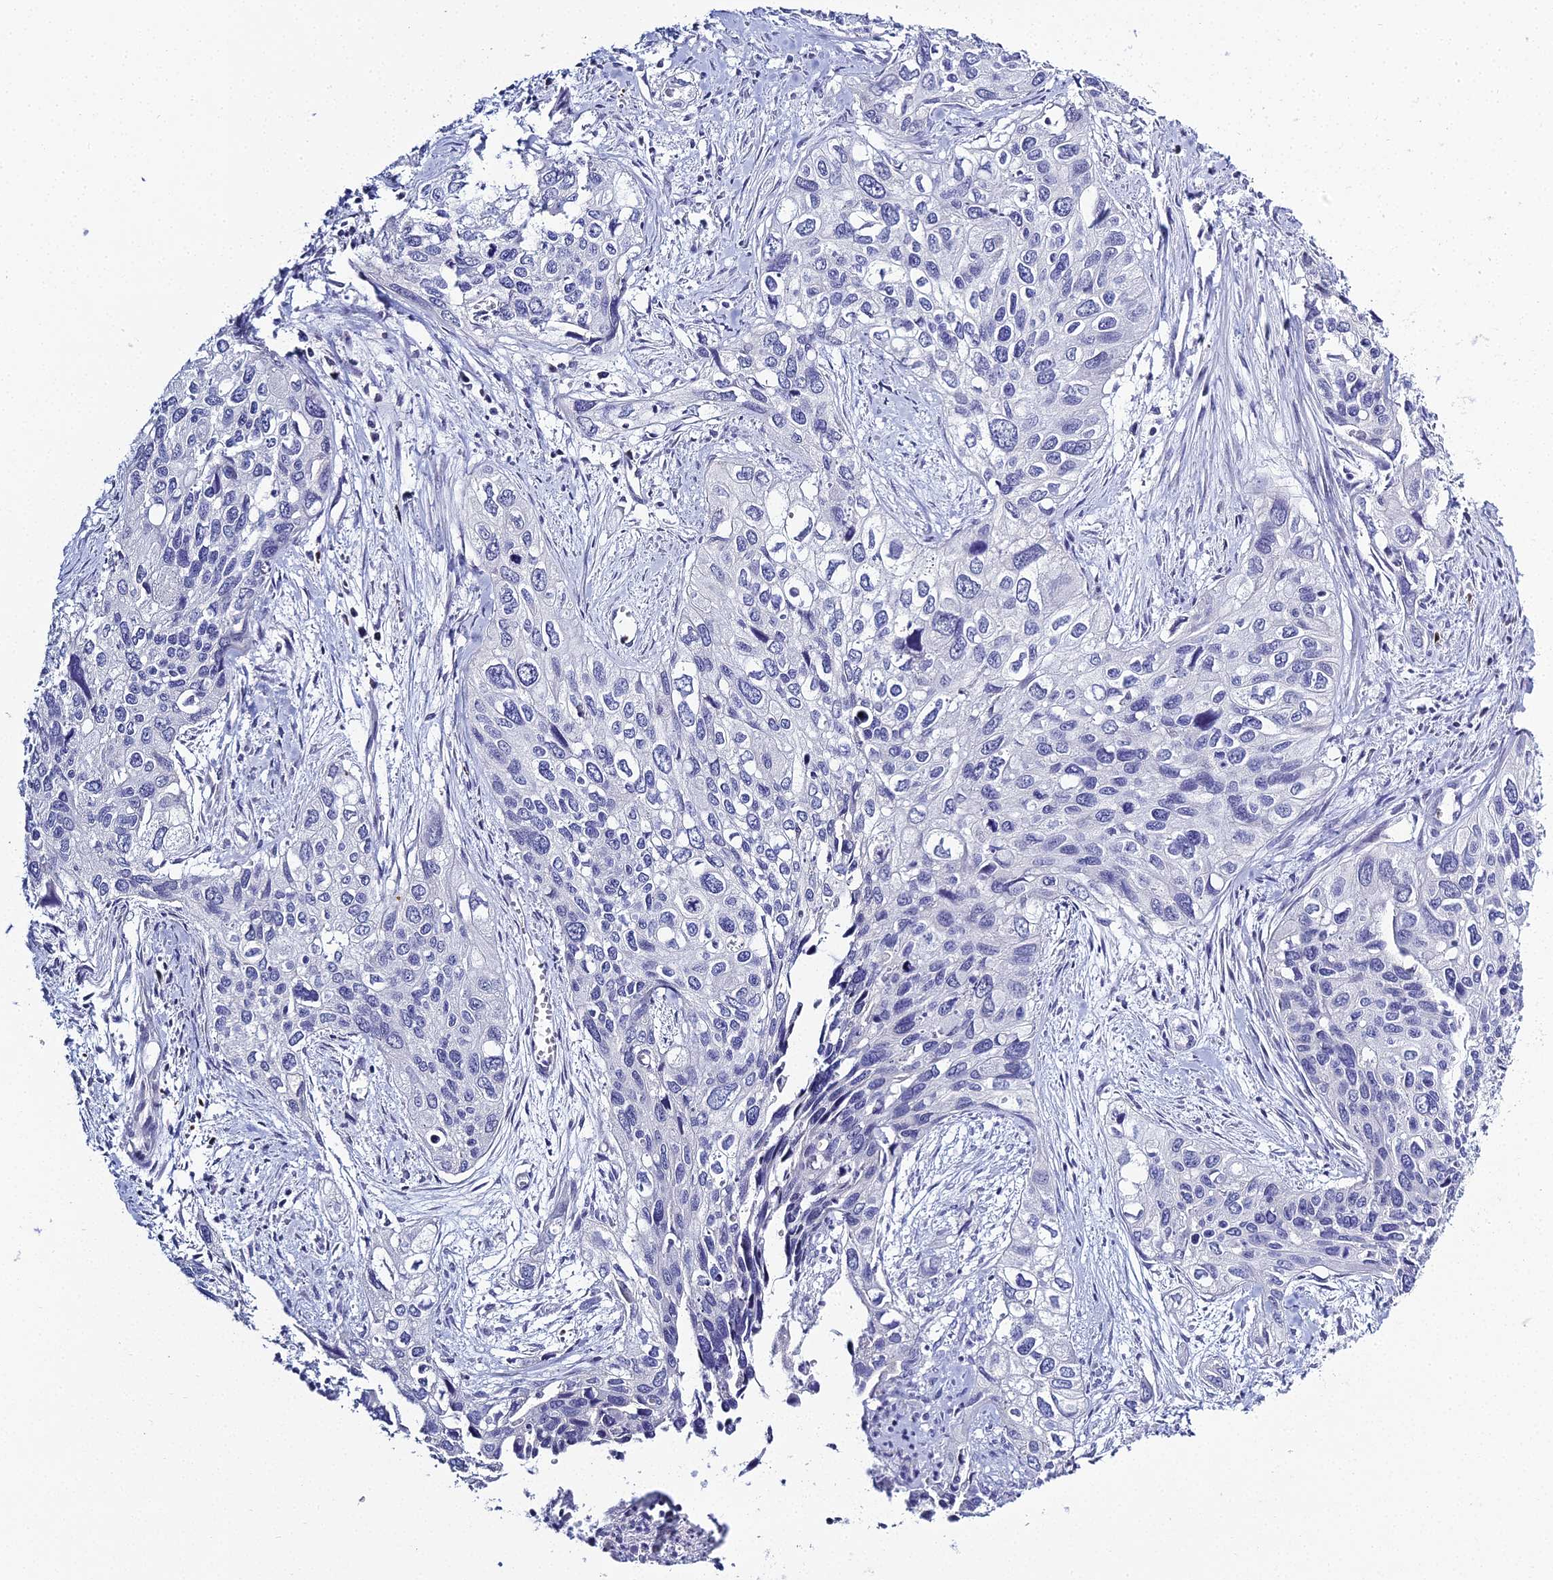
{"staining": {"intensity": "negative", "quantity": "none", "location": "none"}, "tissue": "cervical cancer", "cell_type": "Tumor cells", "image_type": "cancer", "snomed": [{"axis": "morphology", "description": "Squamous cell carcinoma, NOS"}, {"axis": "topography", "description": "Cervix"}], "caption": "An IHC image of cervical squamous cell carcinoma is shown. There is no staining in tumor cells of cervical squamous cell carcinoma.", "gene": "MUC13", "patient": {"sex": "female", "age": 55}}